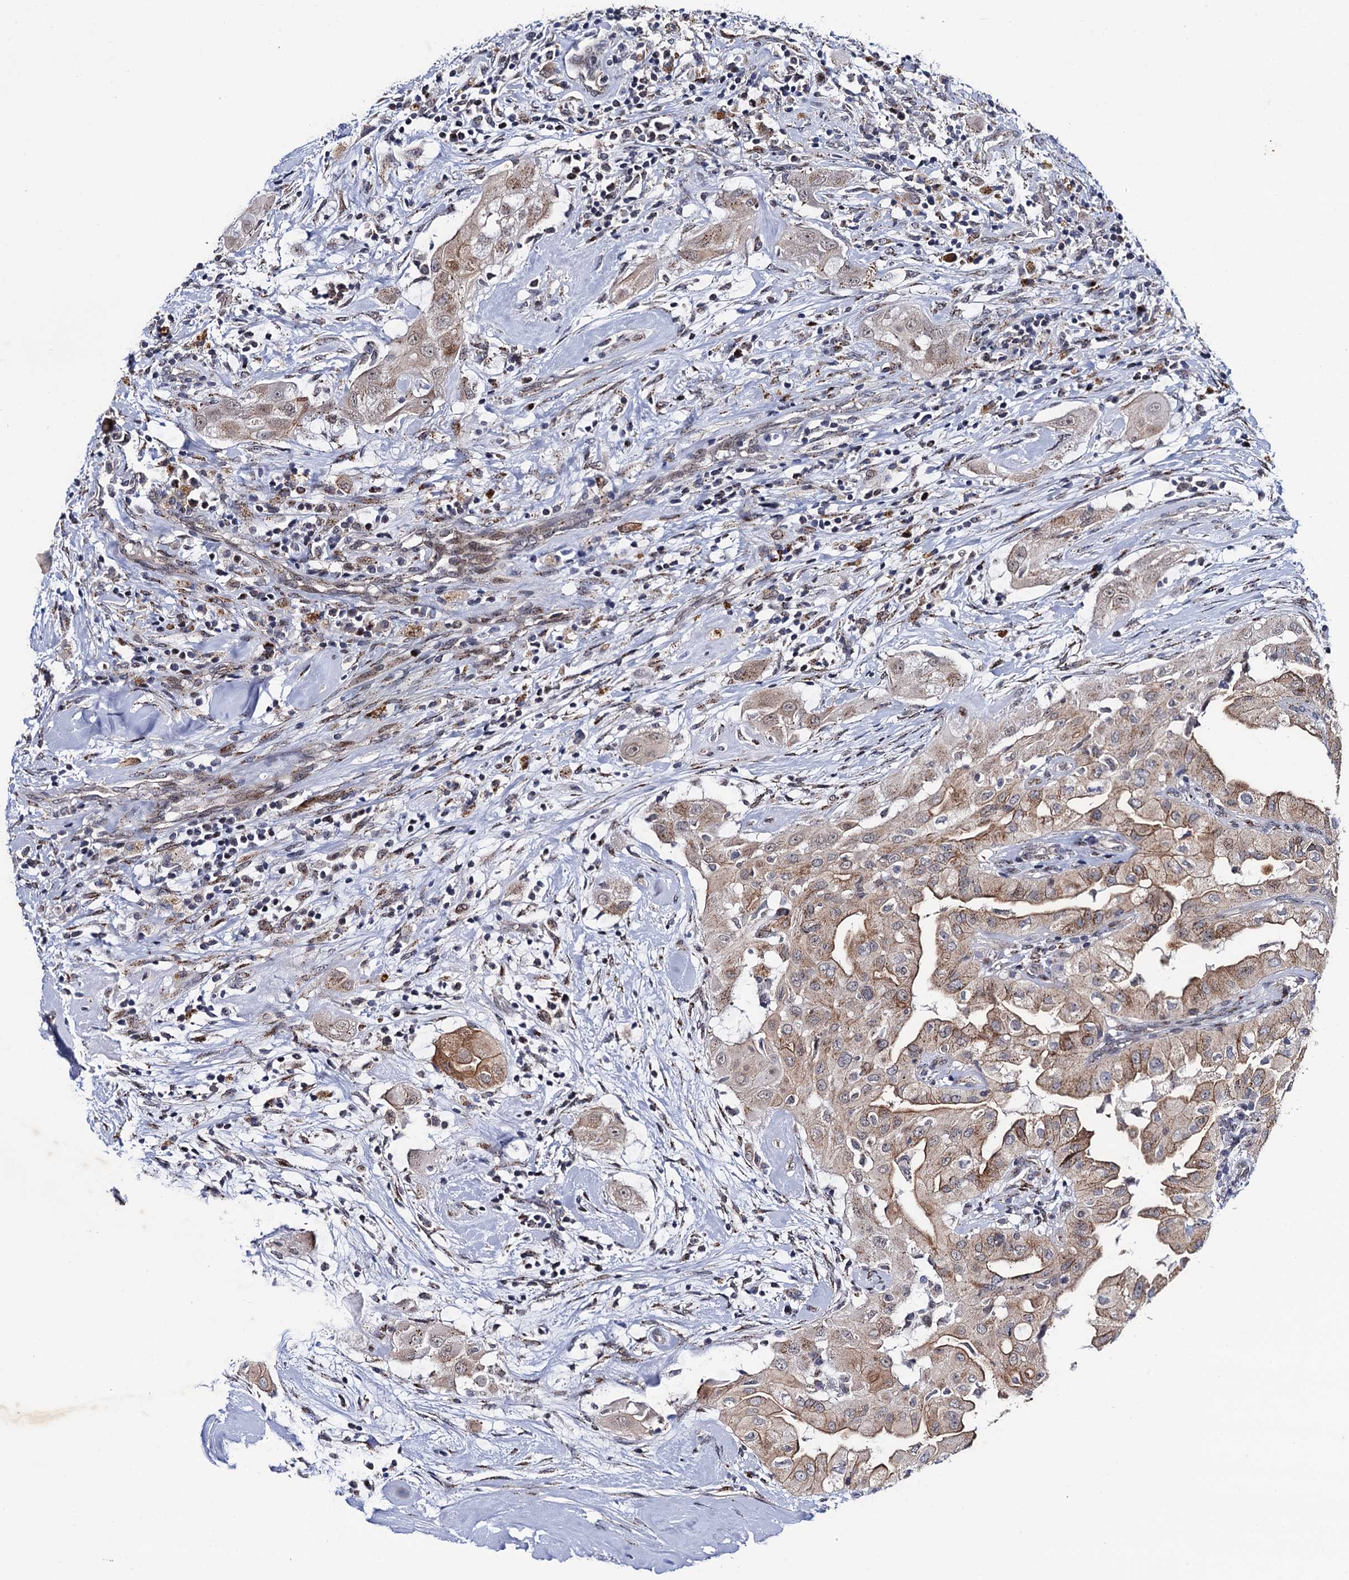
{"staining": {"intensity": "moderate", "quantity": ">75%", "location": "cytoplasmic/membranous"}, "tissue": "thyroid cancer", "cell_type": "Tumor cells", "image_type": "cancer", "snomed": [{"axis": "morphology", "description": "Papillary adenocarcinoma, NOS"}, {"axis": "topography", "description": "Thyroid gland"}], "caption": "Immunohistochemistry (DAB (3,3'-diaminobenzidine)) staining of papillary adenocarcinoma (thyroid) demonstrates moderate cytoplasmic/membranous protein positivity in about >75% of tumor cells. The staining was performed using DAB (3,3'-diaminobenzidine), with brown indicating positive protein expression. Nuclei are stained blue with hematoxylin.", "gene": "THAP2", "patient": {"sex": "female", "age": 59}}